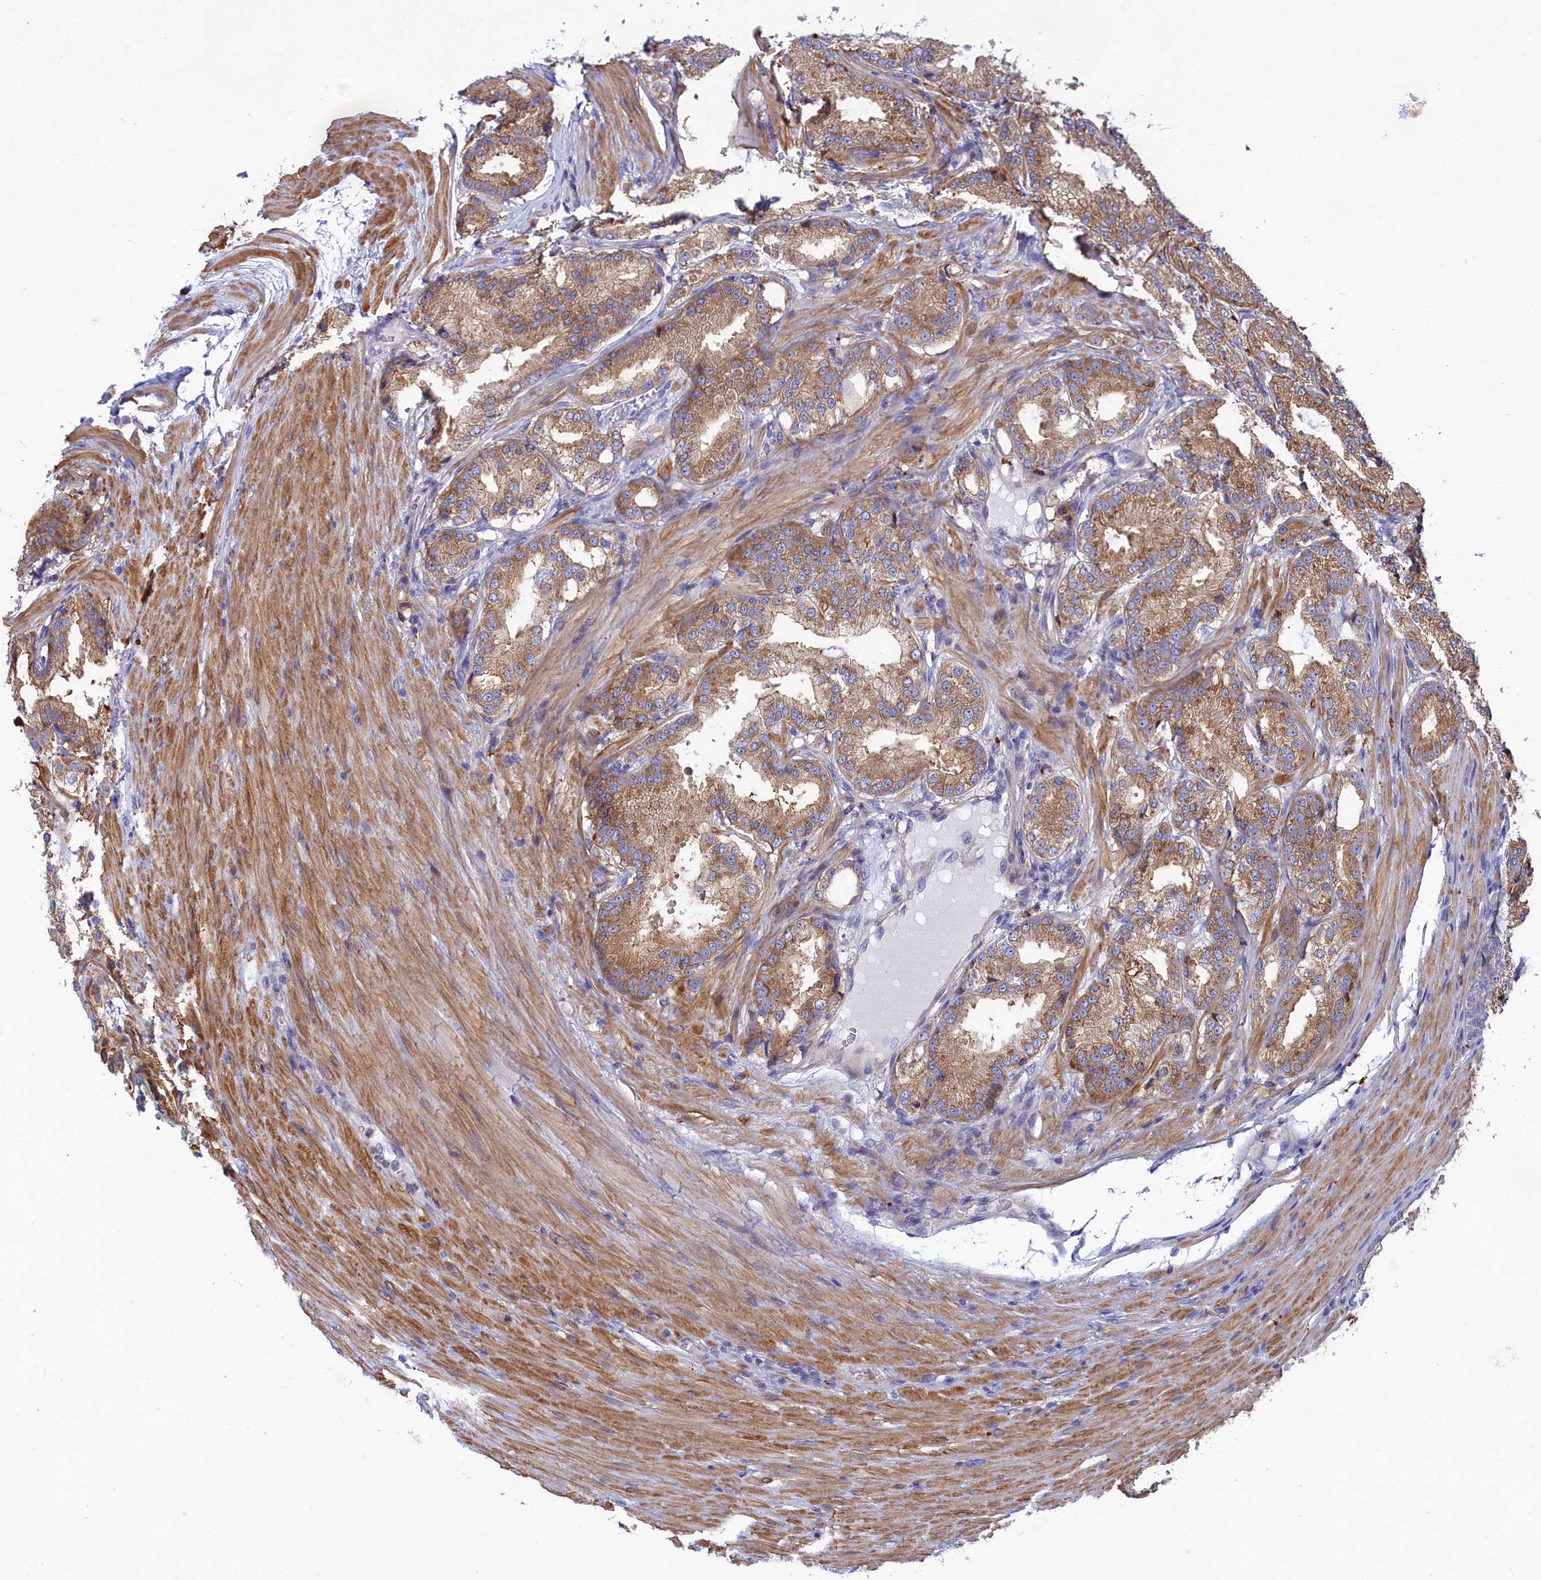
{"staining": {"intensity": "moderate", "quantity": ">75%", "location": "cytoplasmic/membranous"}, "tissue": "prostate cancer", "cell_type": "Tumor cells", "image_type": "cancer", "snomed": [{"axis": "morphology", "description": "Adenocarcinoma, Low grade"}, {"axis": "topography", "description": "Prostate"}], "caption": "The photomicrograph shows staining of prostate cancer, revealing moderate cytoplasmic/membranous protein positivity (brown color) within tumor cells. (brown staining indicates protein expression, while blue staining denotes nuclei).", "gene": "SCAMP4", "patient": {"sex": "male", "age": 59}}